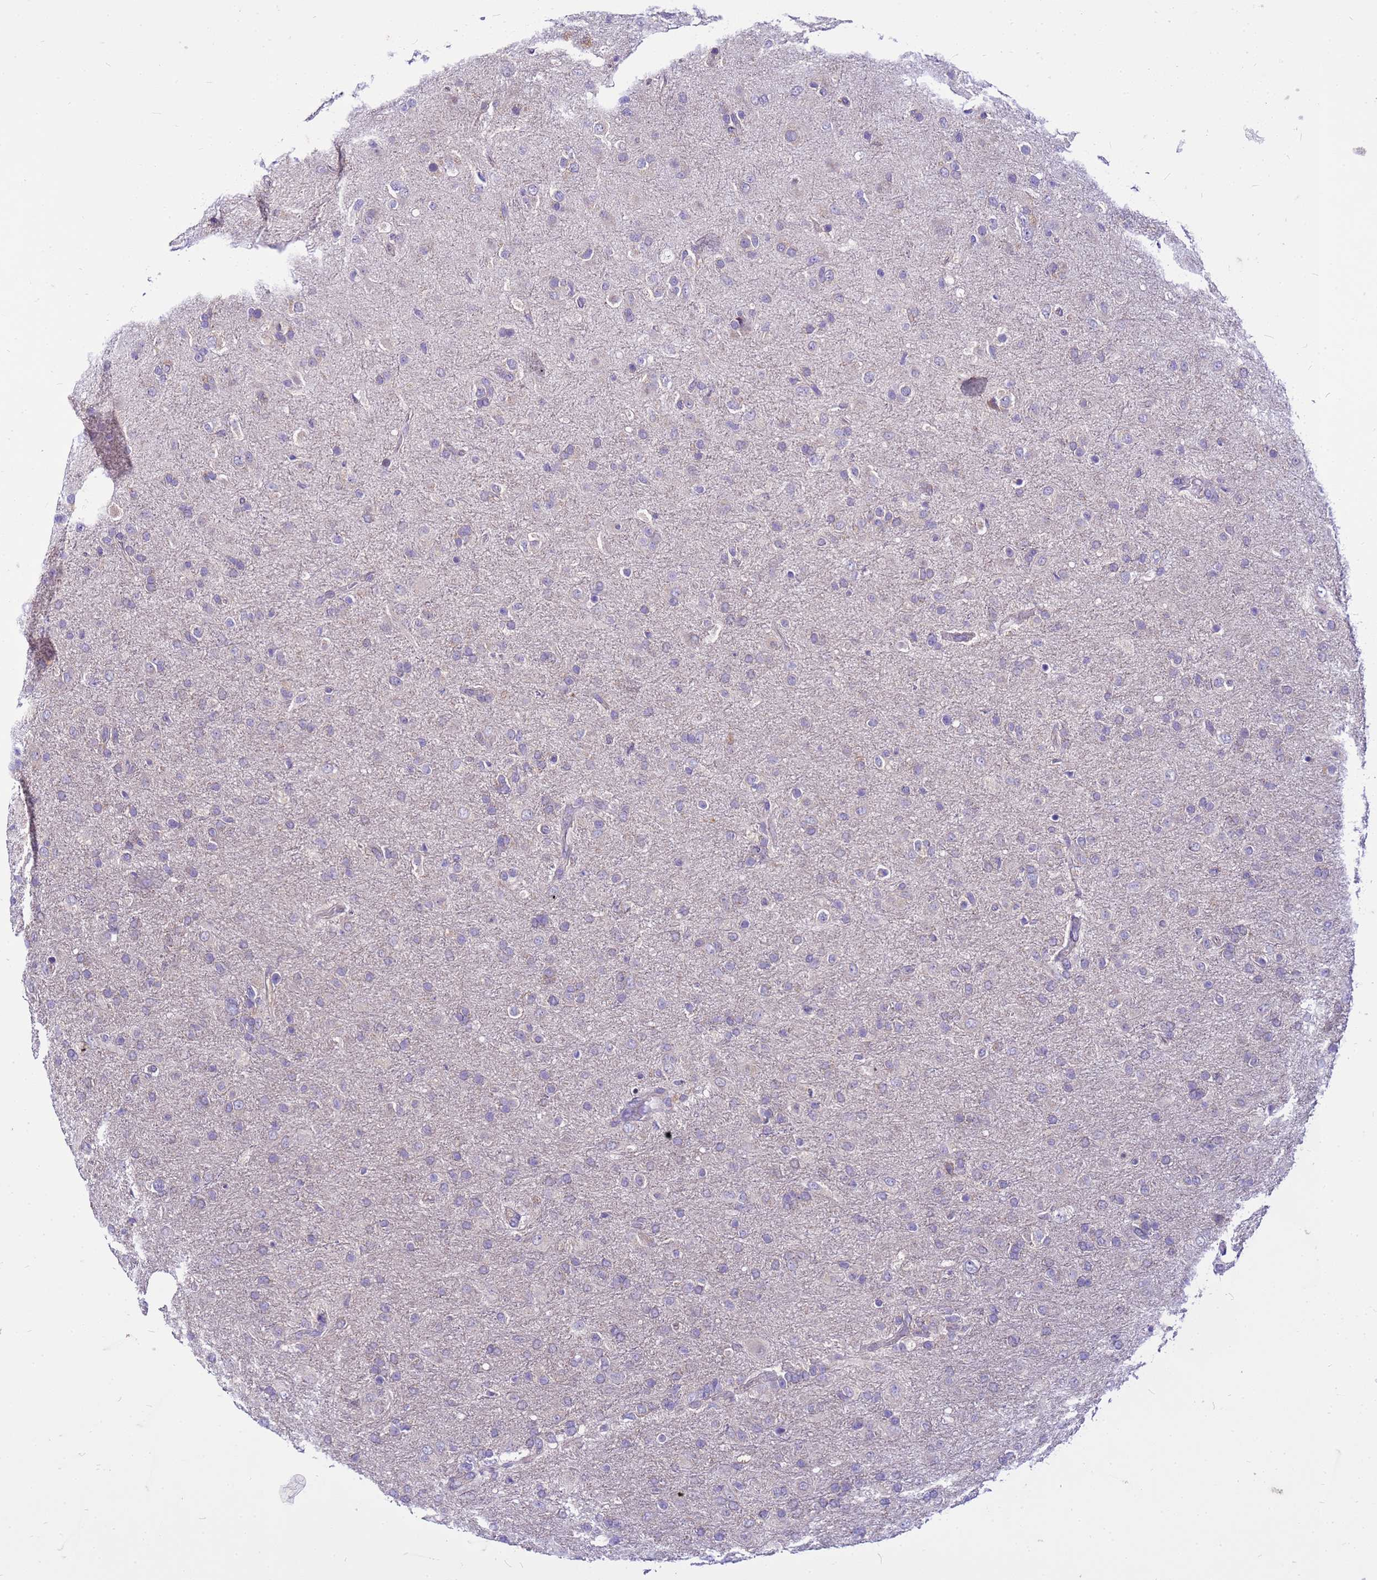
{"staining": {"intensity": "negative", "quantity": "none", "location": "none"}, "tissue": "glioma", "cell_type": "Tumor cells", "image_type": "cancer", "snomed": [{"axis": "morphology", "description": "Glioma, malignant, Low grade"}, {"axis": "topography", "description": "Brain"}], "caption": "Immunohistochemistry of human low-grade glioma (malignant) shows no positivity in tumor cells.", "gene": "PKD1", "patient": {"sex": "male", "age": 65}}